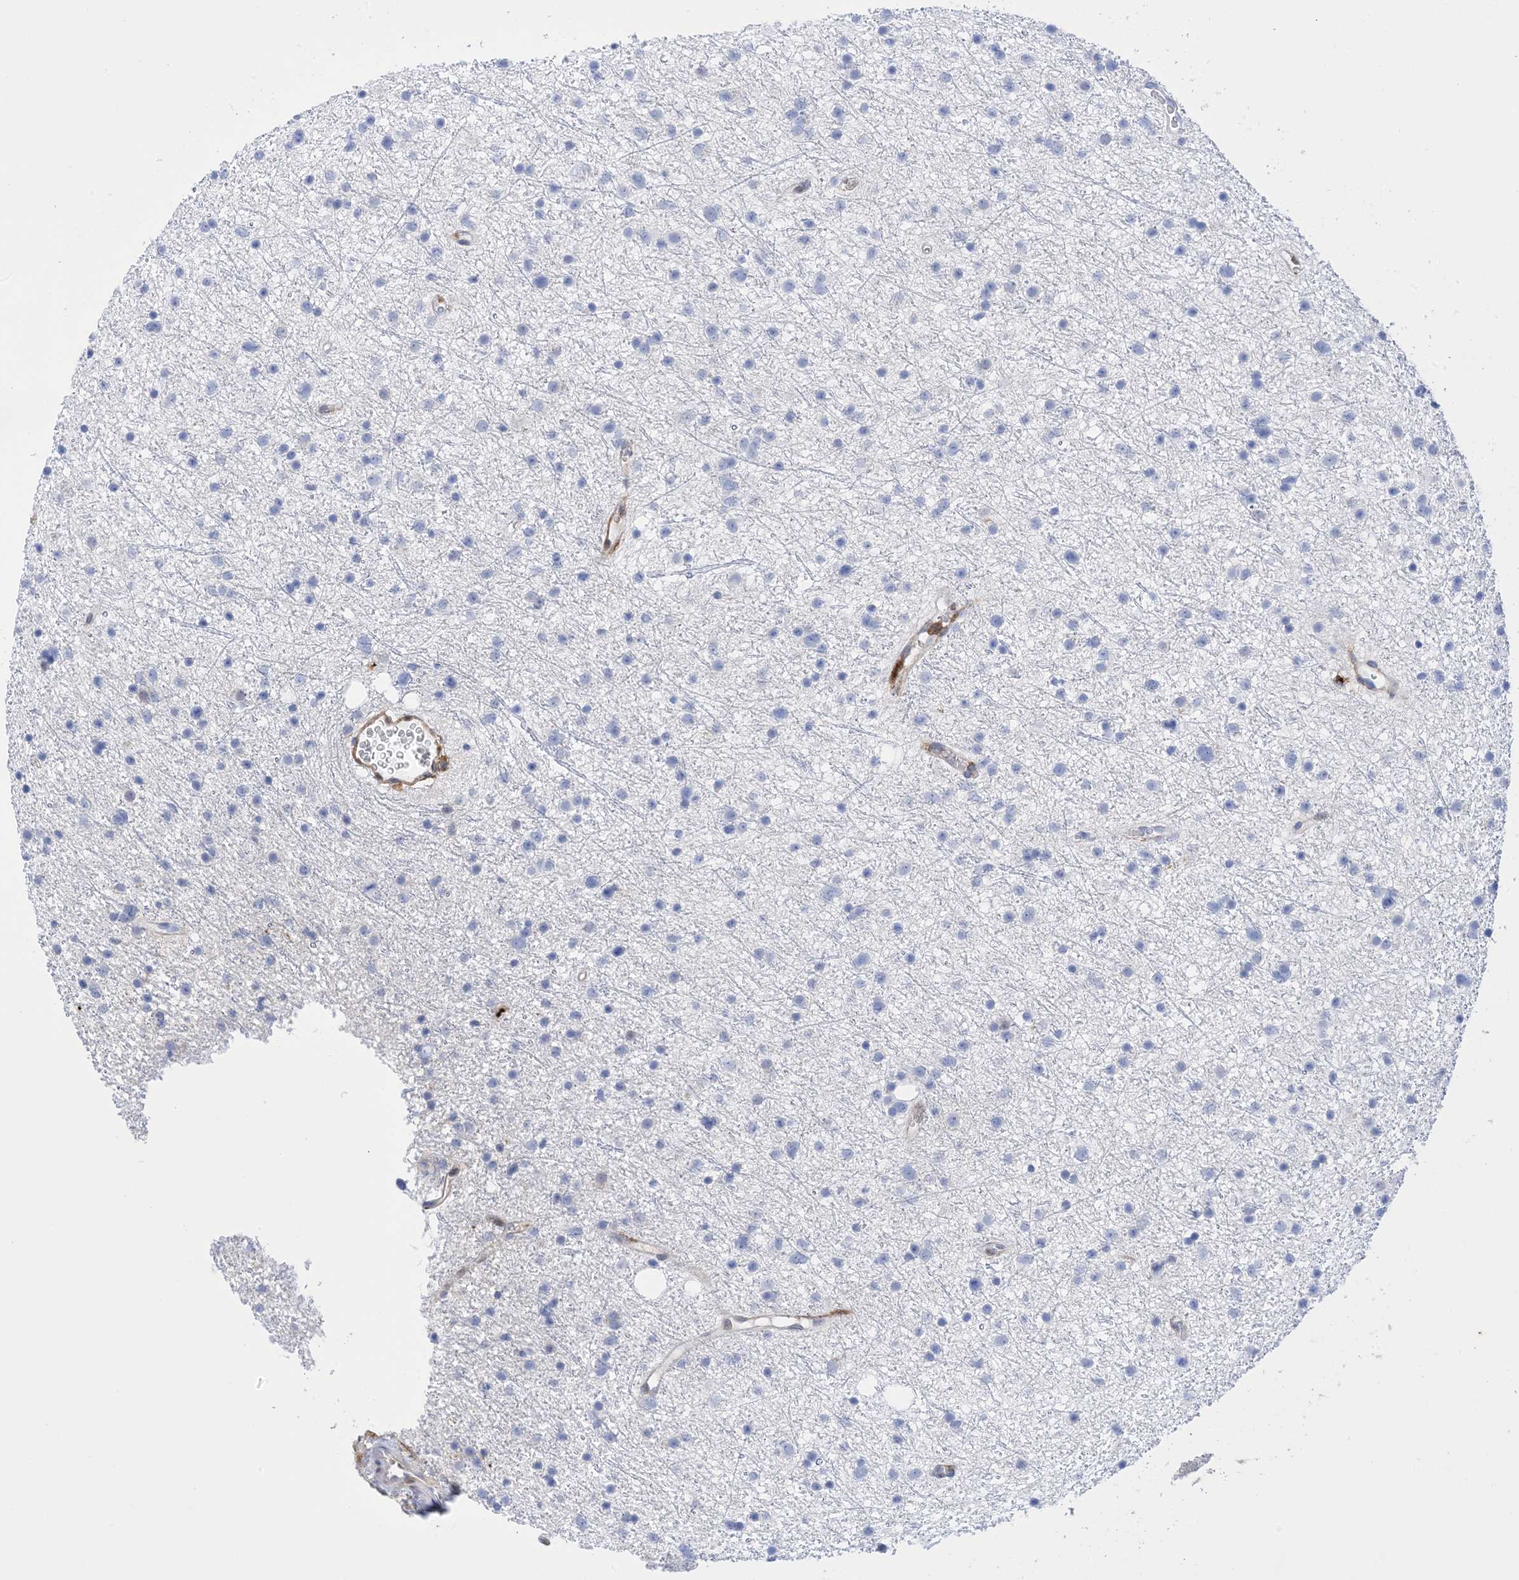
{"staining": {"intensity": "negative", "quantity": "none", "location": "none"}, "tissue": "glioma", "cell_type": "Tumor cells", "image_type": "cancer", "snomed": [{"axis": "morphology", "description": "Glioma, malignant, Low grade"}, {"axis": "topography", "description": "Cerebral cortex"}], "caption": "Image shows no significant protein positivity in tumor cells of glioma.", "gene": "ANXA1", "patient": {"sex": "female", "age": 39}}